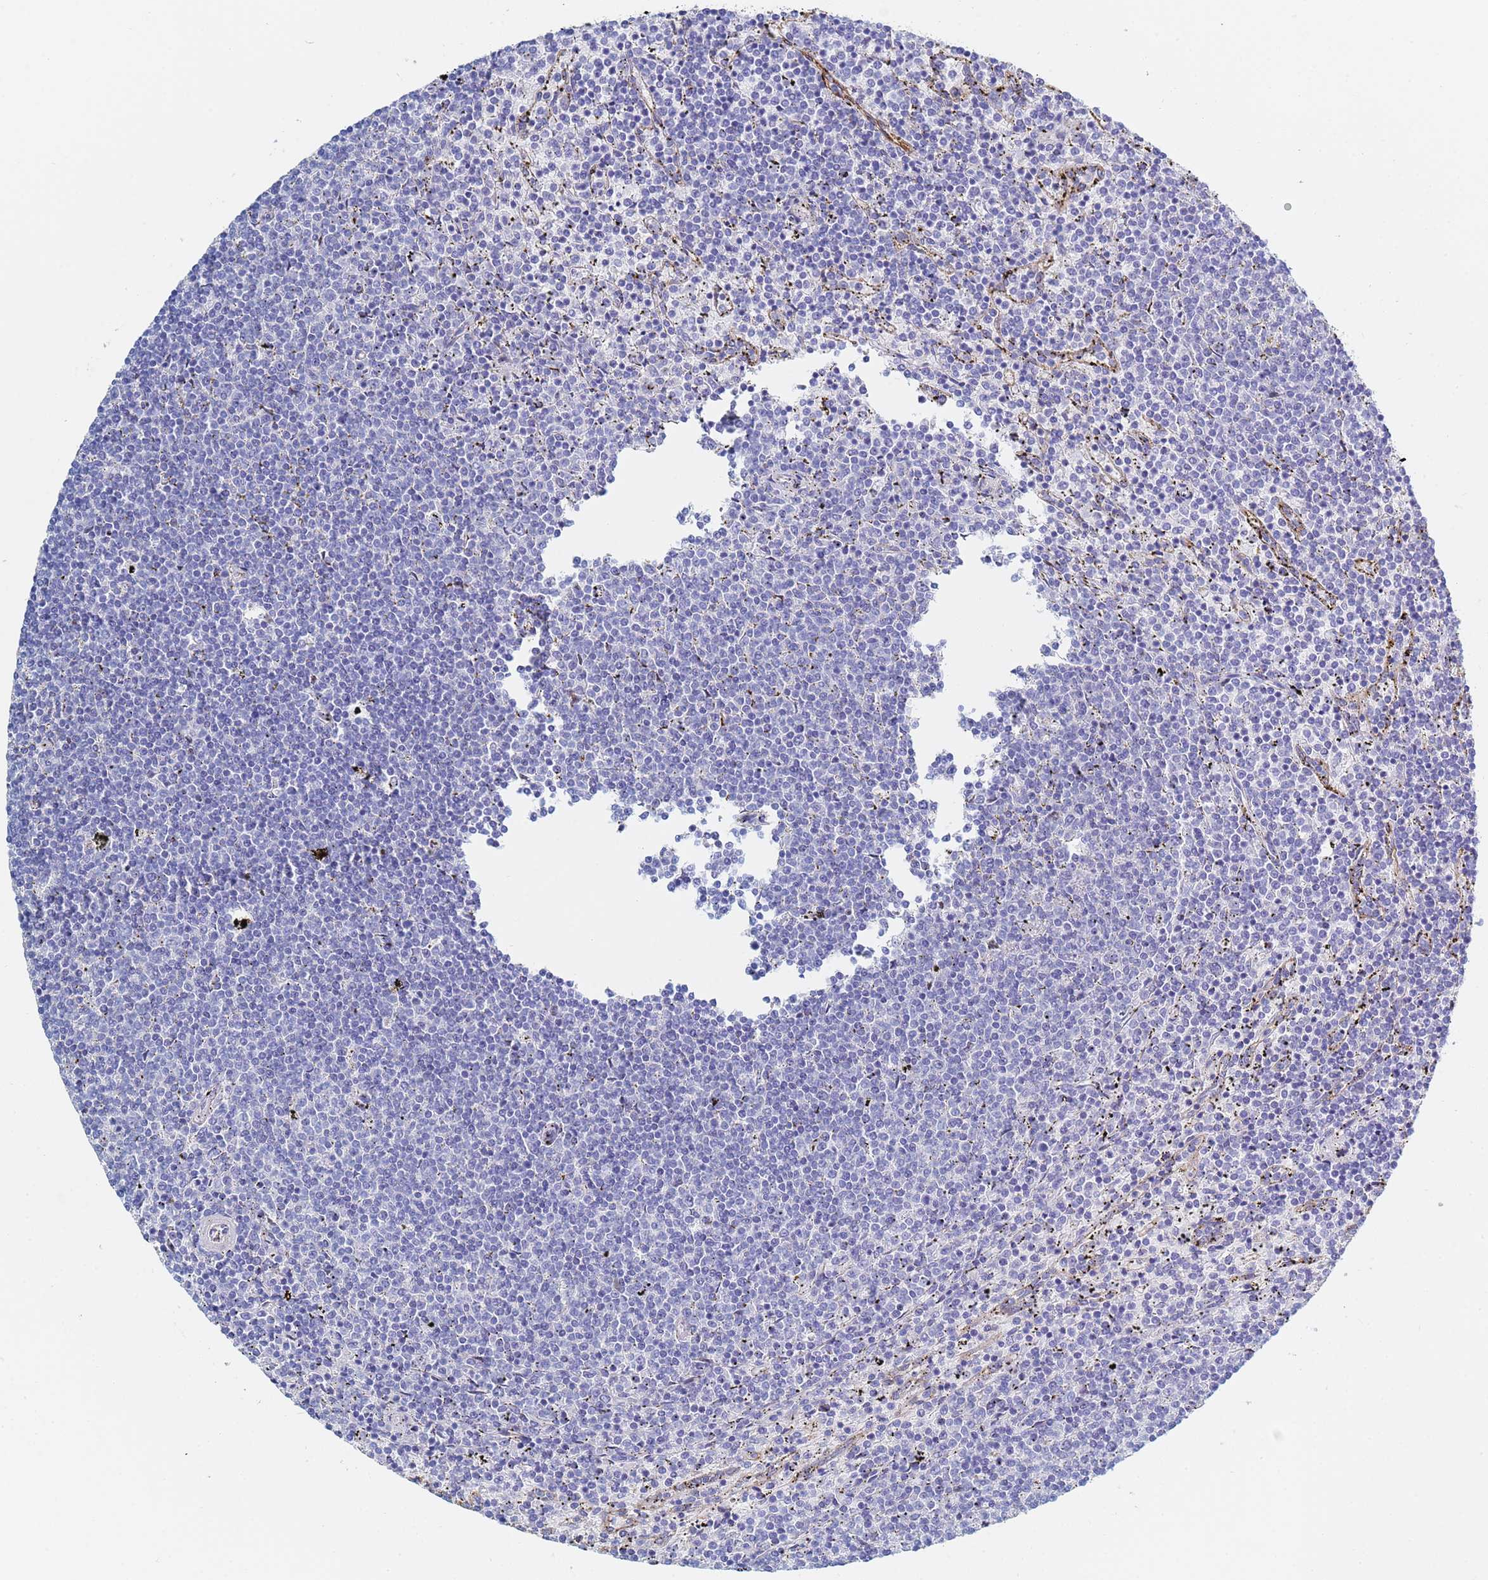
{"staining": {"intensity": "negative", "quantity": "none", "location": "none"}, "tissue": "lymphoma", "cell_type": "Tumor cells", "image_type": "cancer", "snomed": [{"axis": "morphology", "description": "Malignant lymphoma, non-Hodgkin's type, Low grade"}, {"axis": "topography", "description": "Spleen"}], "caption": "IHC histopathology image of lymphoma stained for a protein (brown), which shows no staining in tumor cells.", "gene": "GDAP2", "patient": {"sex": "female", "age": 50}}